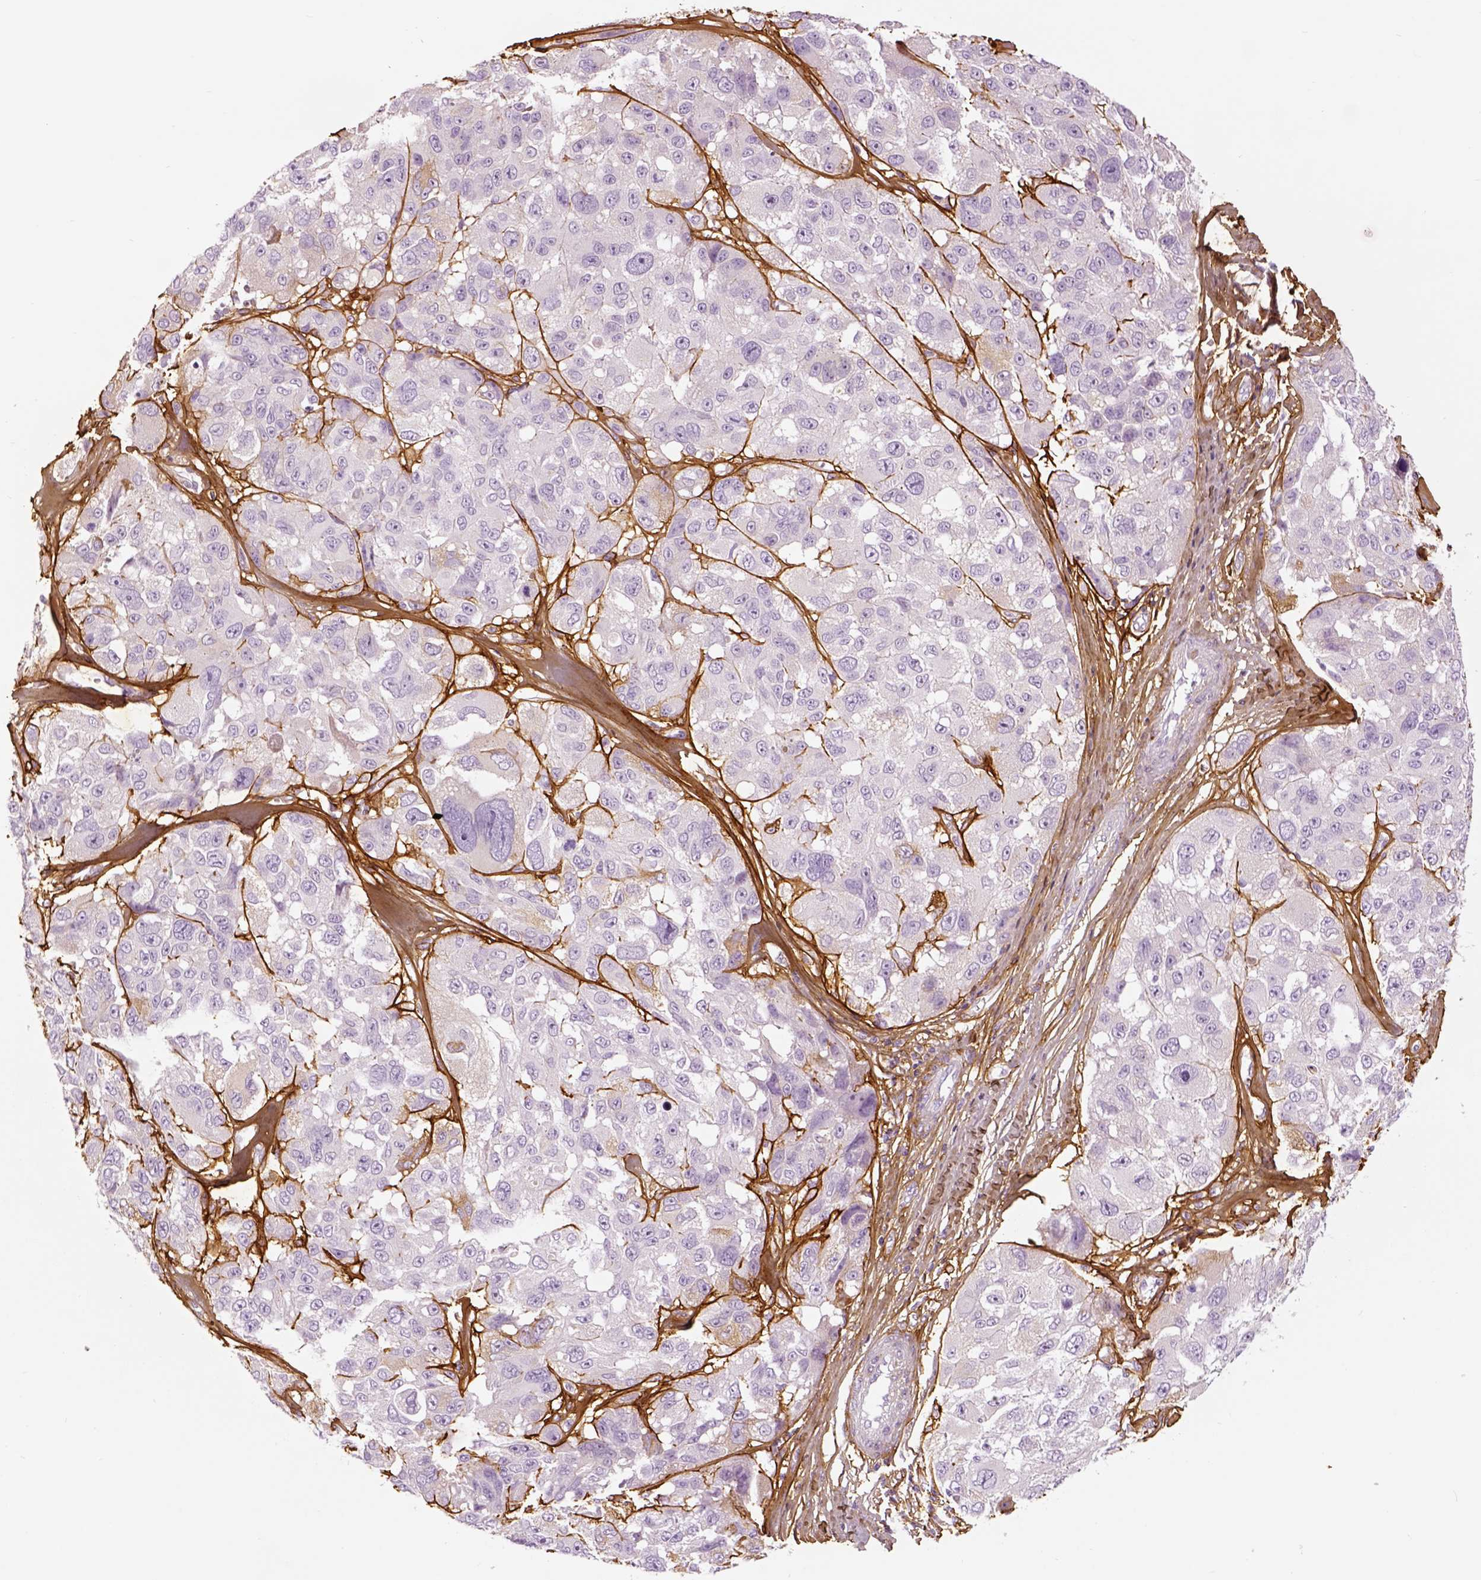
{"staining": {"intensity": "negative", "quantity": "none", "location": "none"}, "tissue": "melanoma", "cell_type": "Tumor cells", "image_type": "cancer", "snomed": [{"axis": "morphology", "description": "Malignant melanoma, NOS"}, {"axis": "topography", "description": "Skin"}], "caption": "A high-resolution photomicrograph shows IHC staining of malignant melanoma, which reveals no significant expression in tumor cells.", "gene": "COL6A2", "patient": {"sex": "female", "age": 66}}